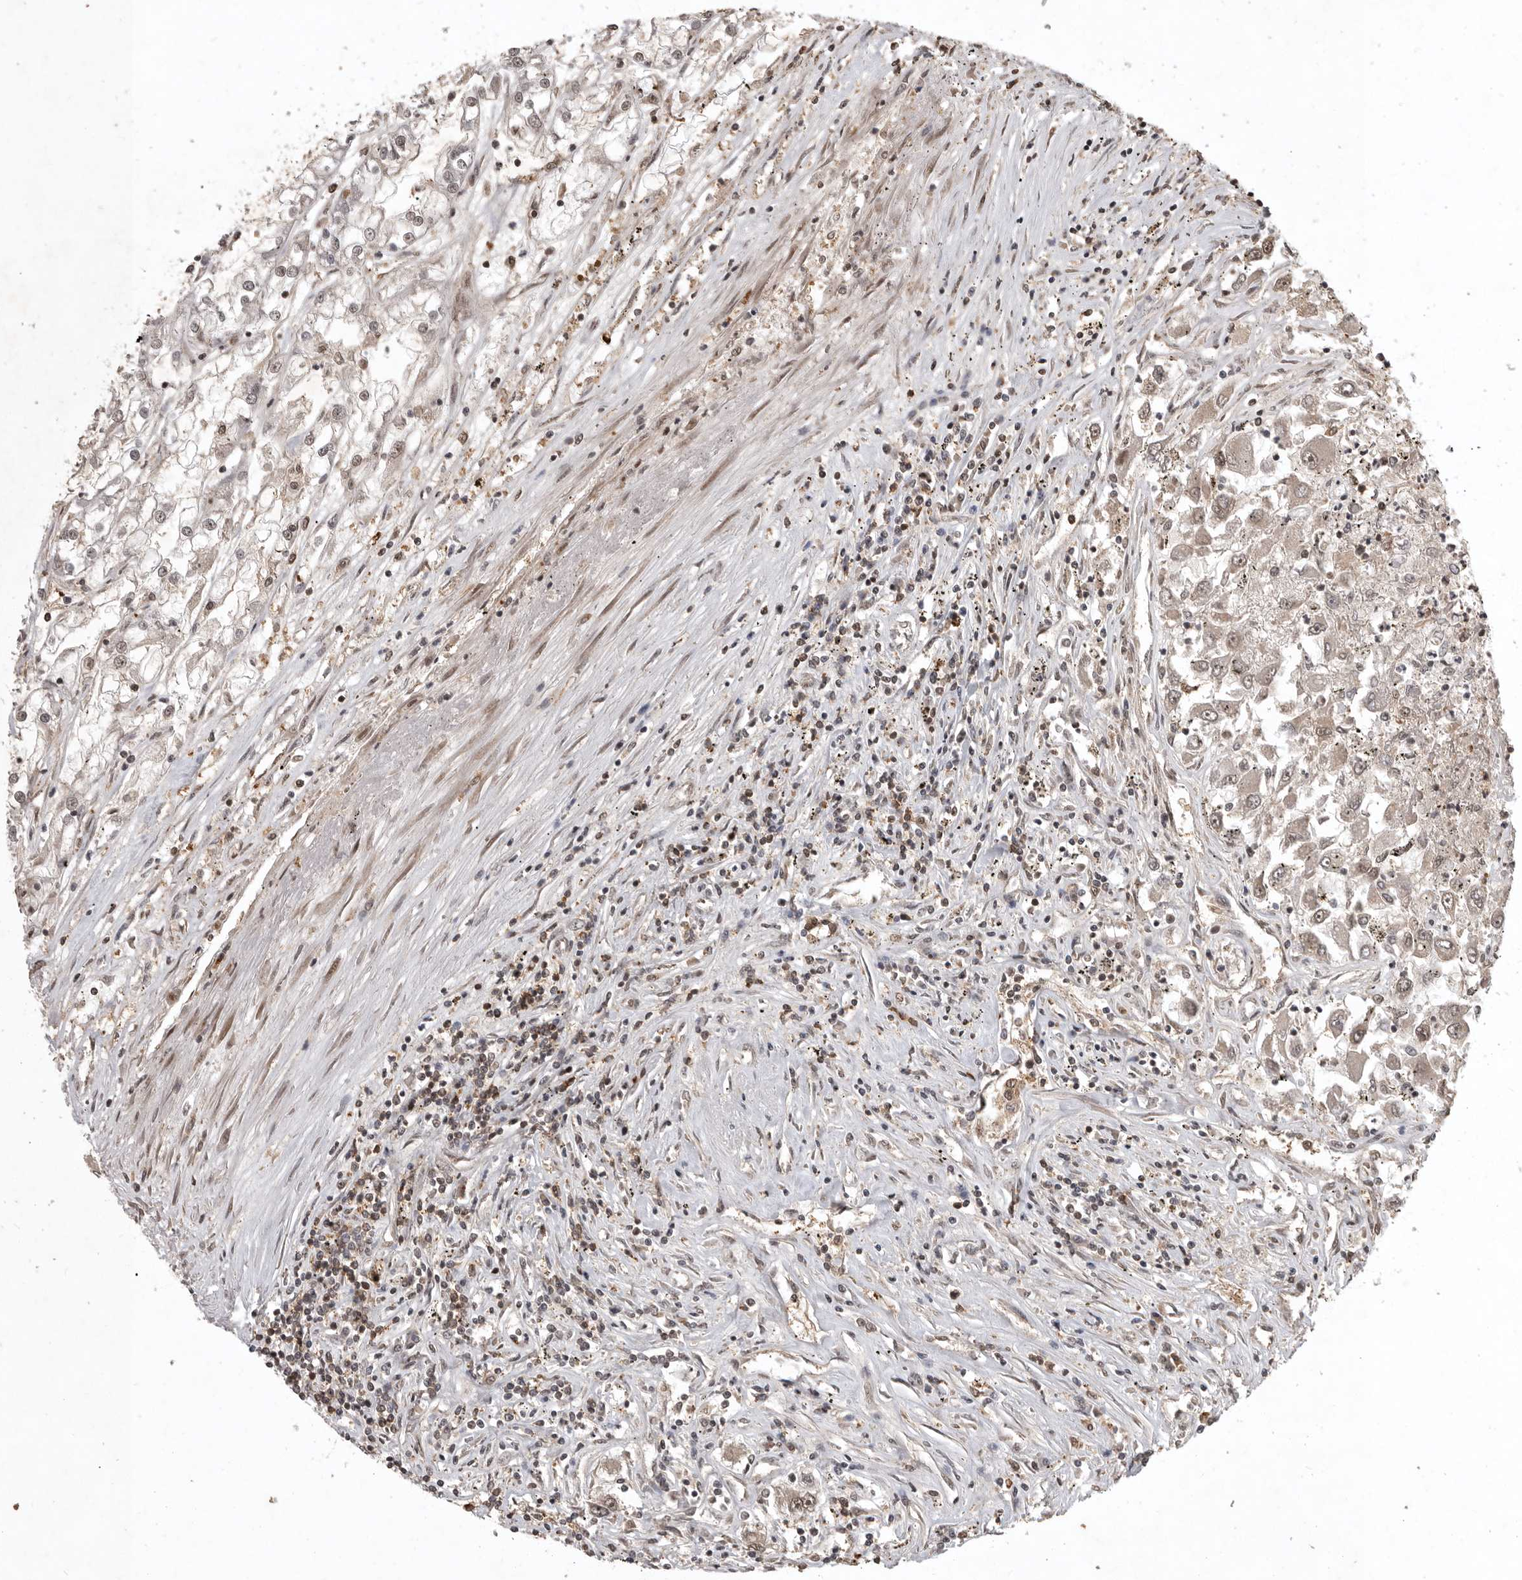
{"staining": {"intensity": "weak", "quantity": ">75%", "location": "nuclear"}, "tissue": "renal cancer", "cell_type": "Tumor cells", "image_type": "cancer", "snomed": [{"axis": "morphology", "description": "Adenocarcinoma, NOS"}, {"axis": "topography", "description": "Kidney"}], "caption": "This photomicrograph displays renal cancer (adenocarcinoma) stained with immunohistochemistry to label a protein in brown. The nuclear of tumor cells show weak positivity for the protein. Nuclei are counter-stained blue.", "gene": "CBLL1", "patient": {"sex": "female", "age": 52}}